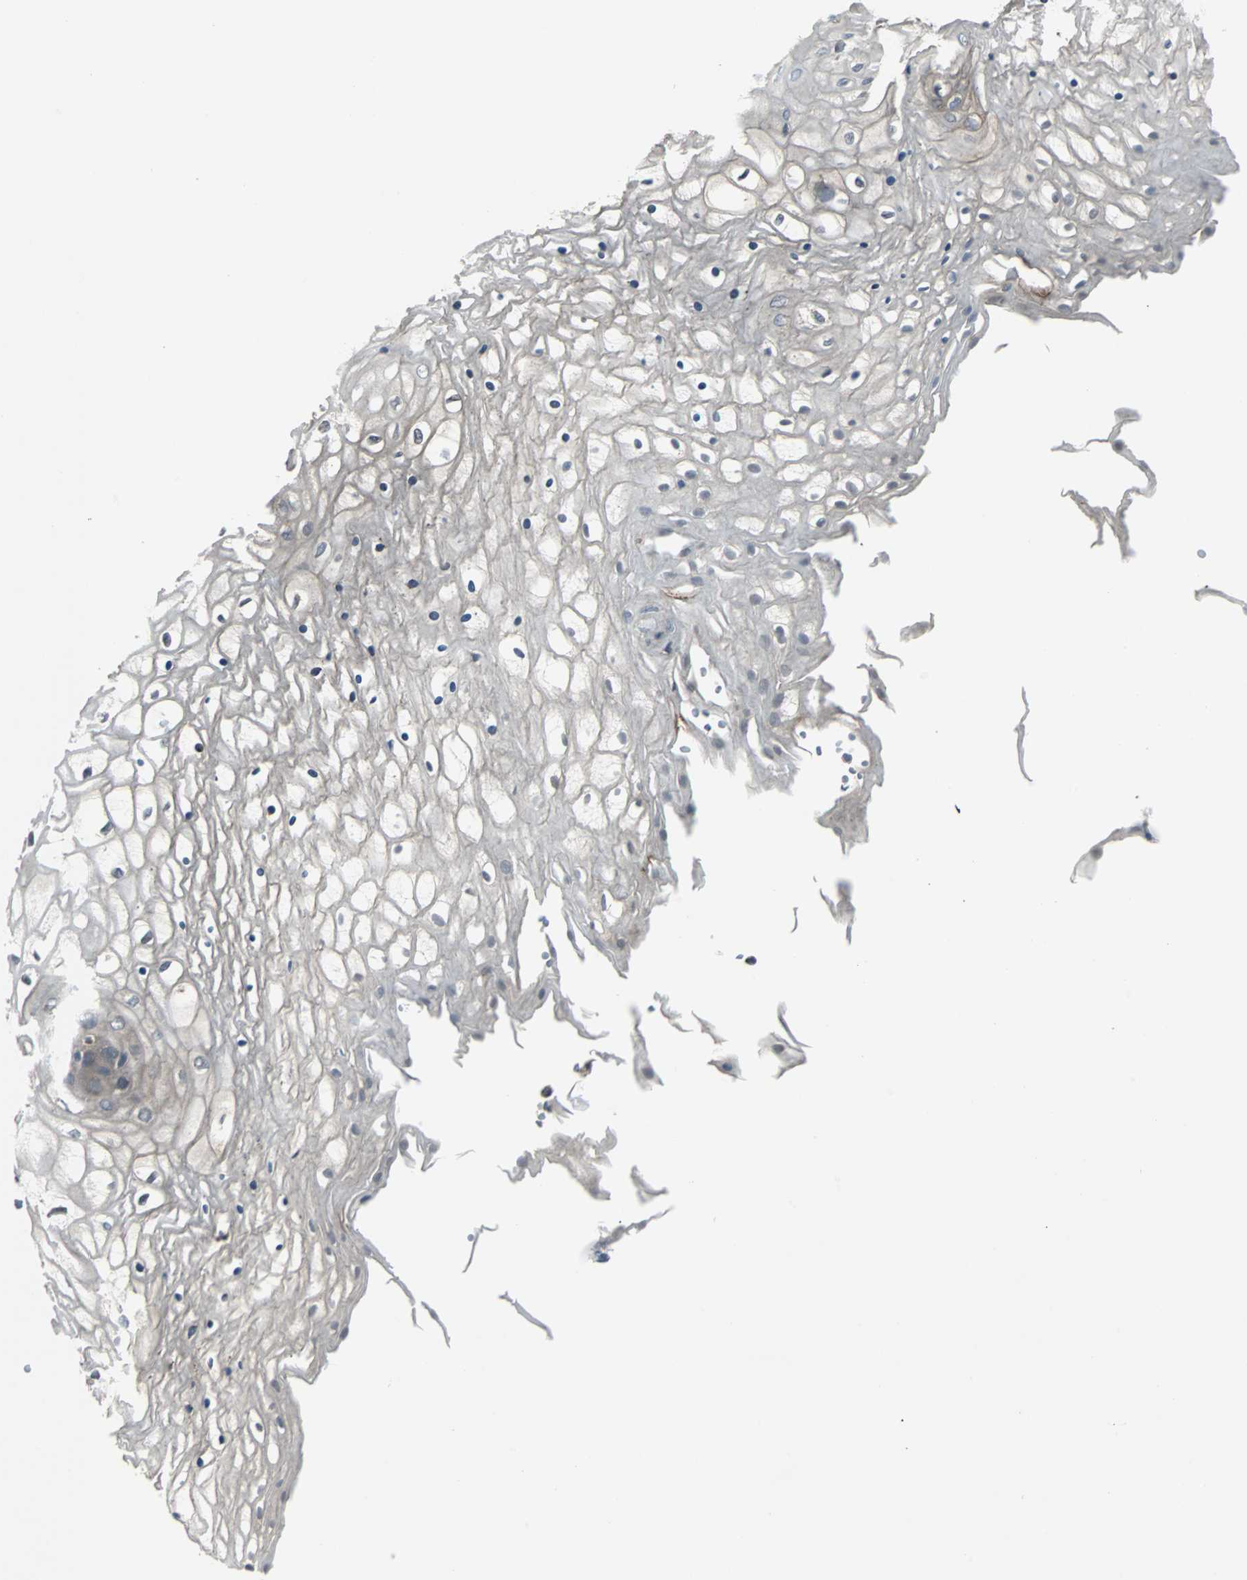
{"staining": {"intensity": "weak", "quantity": "25%-75%", "location": "cytoplasmic/membranous"}, "tissue": "vagina", "cell_type": "Squamous epithelial cells", "image_type": "normal", "snomed": [{"axis": "morphology", "description": "Normal tissue, NOS"}, {"axis": "topography", "description": "Vagina"}], "caption": "A photomicrograph of vagina stained for a protein demonstrates weak cytoplasmic/membranous brown staining in squamous epithelial cells.", "gene": "ARF1", "patient": {"sex": "female", "age": 34}}